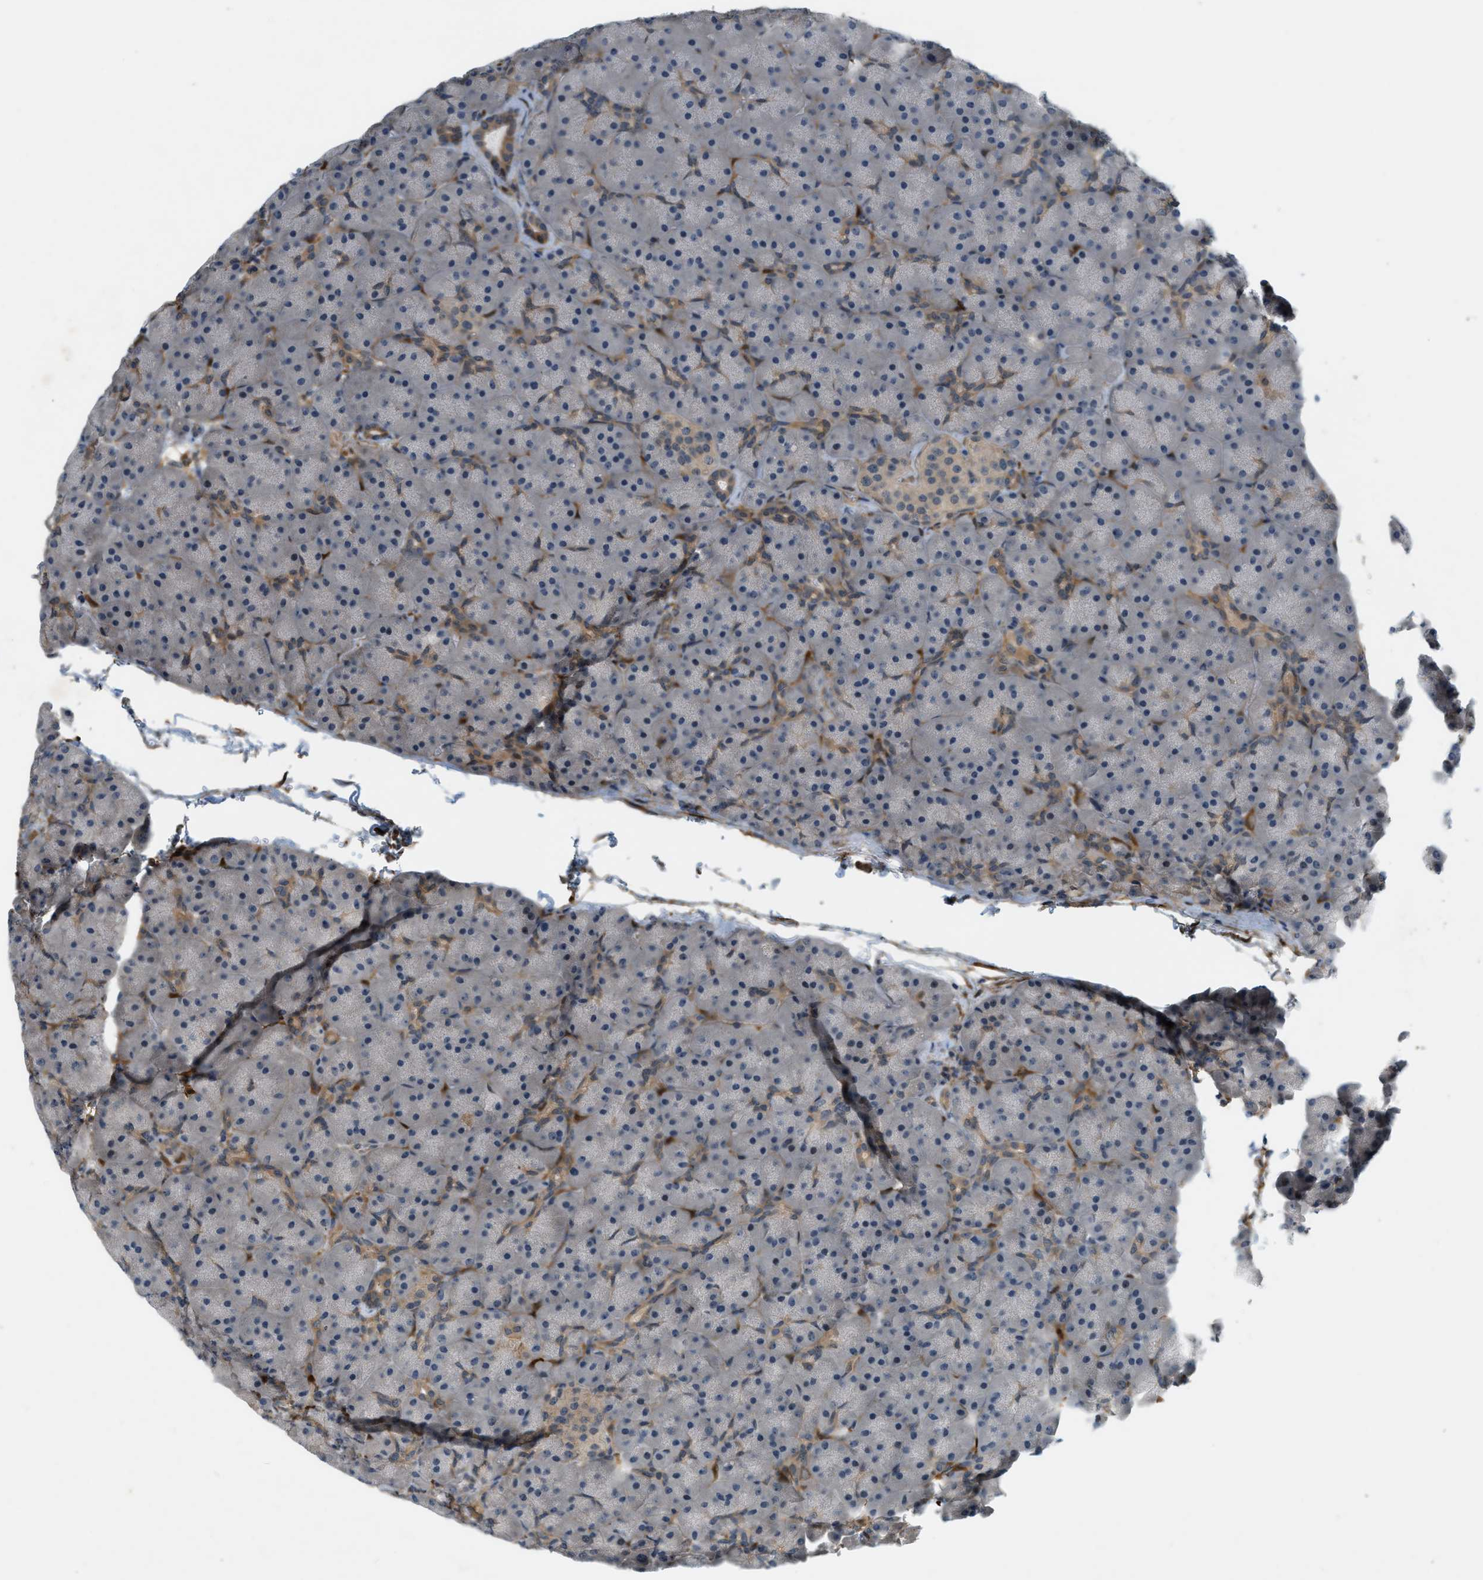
{"staining": {"intensity": "moderate", "quantity": "<25%", "location": "cytoplasmic/membranous"}, "tissue": "pancreas", "cell_type": "Exocrine glandular cells", "image_type": "normal", "snomed": [{"axis": "morphology", "description": "Normal tissue, NOS"}, {"axis": "topography", "description": "Pancreas"}], "caption": "Pancreas stained for a protein demonstrates moderate cytoplasmic/membranous positivity in exocrine glandular cells. (DAB (3,3'-diaminobenzidine) IHC, brown staining for protein, blue staining for nuclei).", "gene": "PDCL3", "patient": {"sex": "male", "age": 66}}